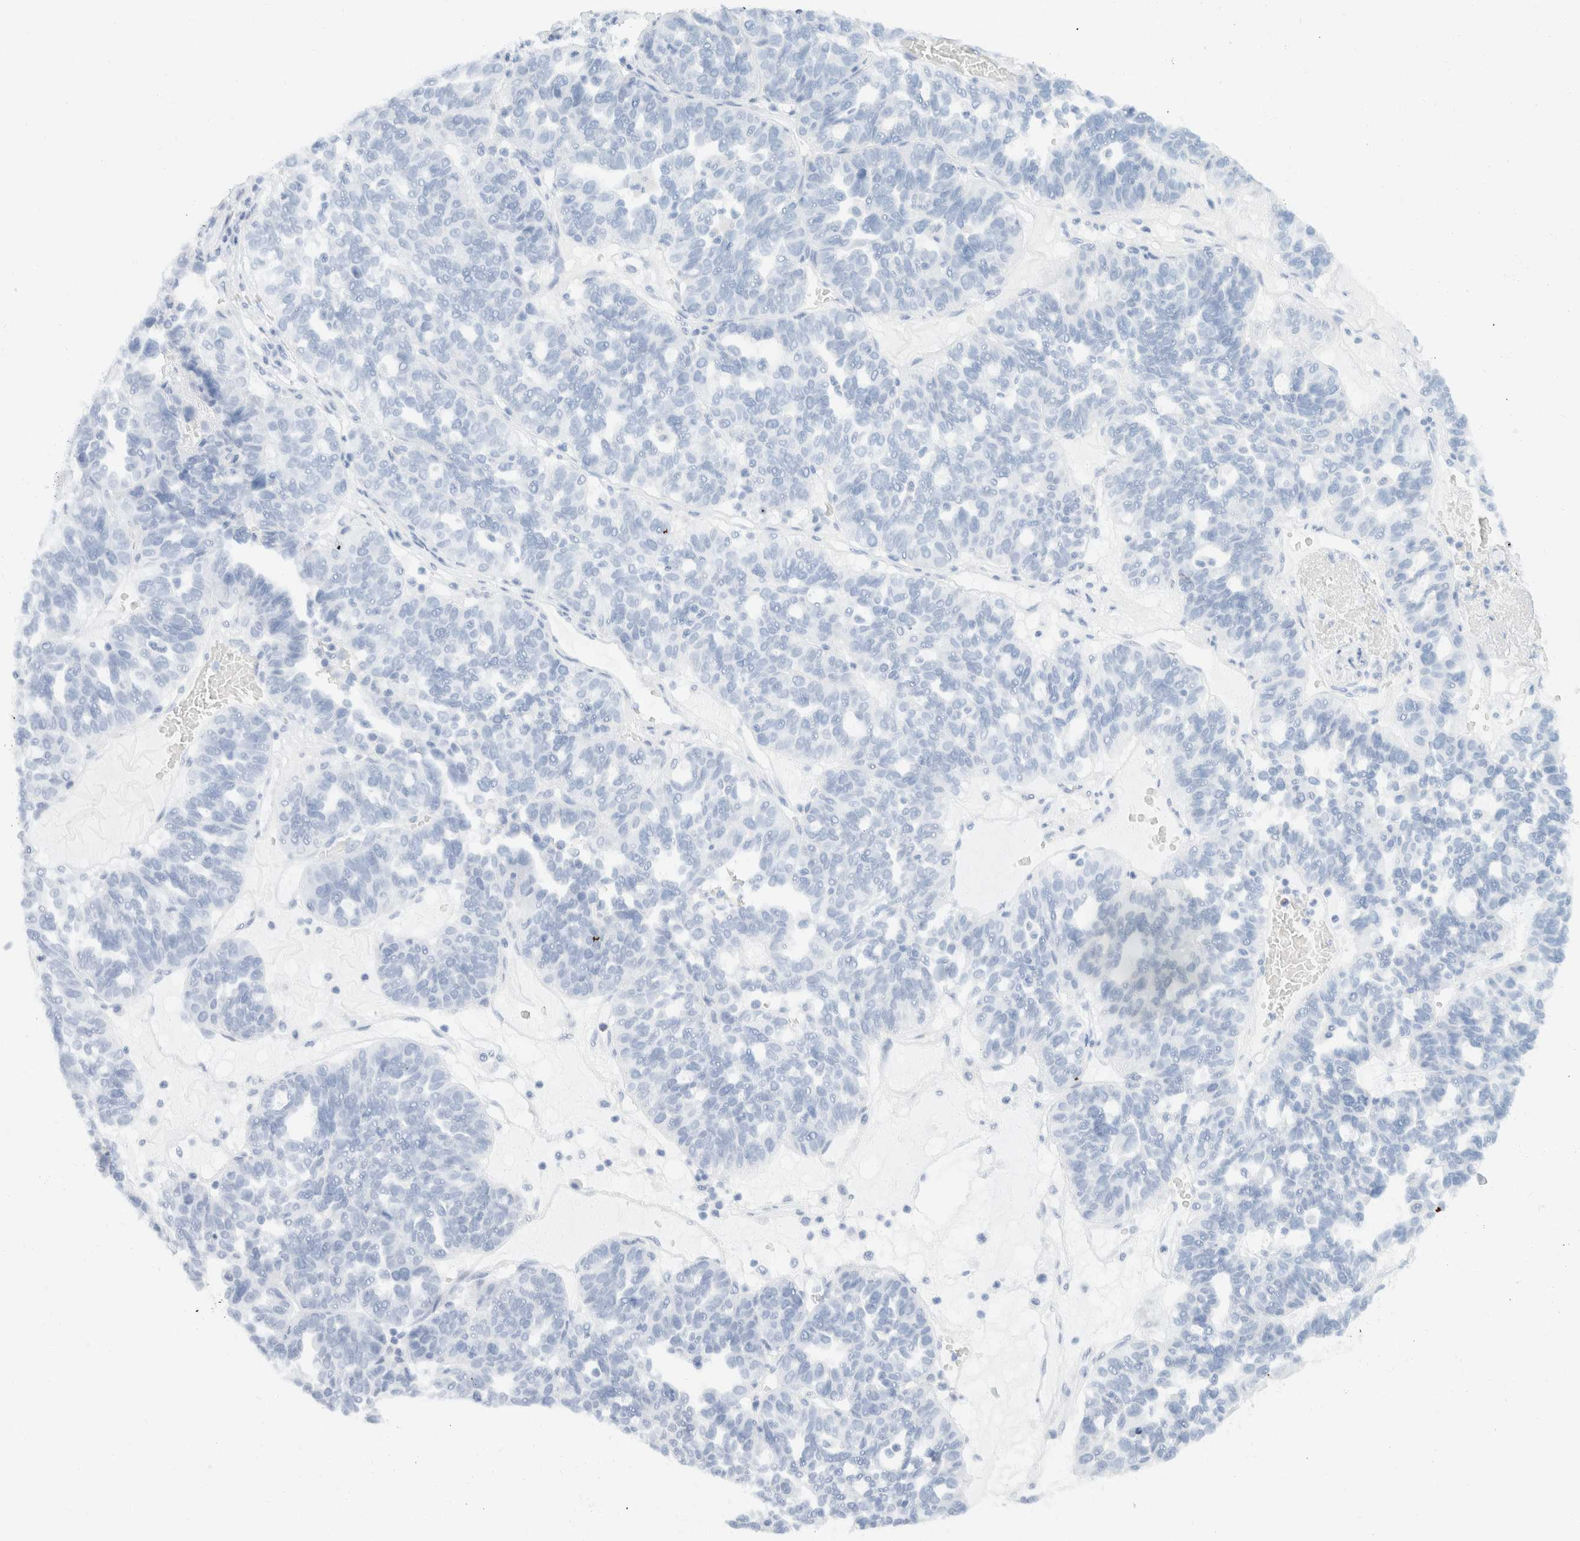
{"staining": {"intensity": "negative", "quantity": "none", "location": "none"}, "tissue": "ovarian cancer", "cell_type": "Tumor cells", "image_type": "cancer", "snomed": [{"axis": "morphology", "description": "Cystadenocarcinoma, serous, NOS"}, {"axis": "topography", "description": "Ovary"}], "caption": "Micrograph shows no protein positivity in tumor cells of ovarian cancer tissue.", "gene": "KRT20", "patient": {"sex": "female", "age": 59}}